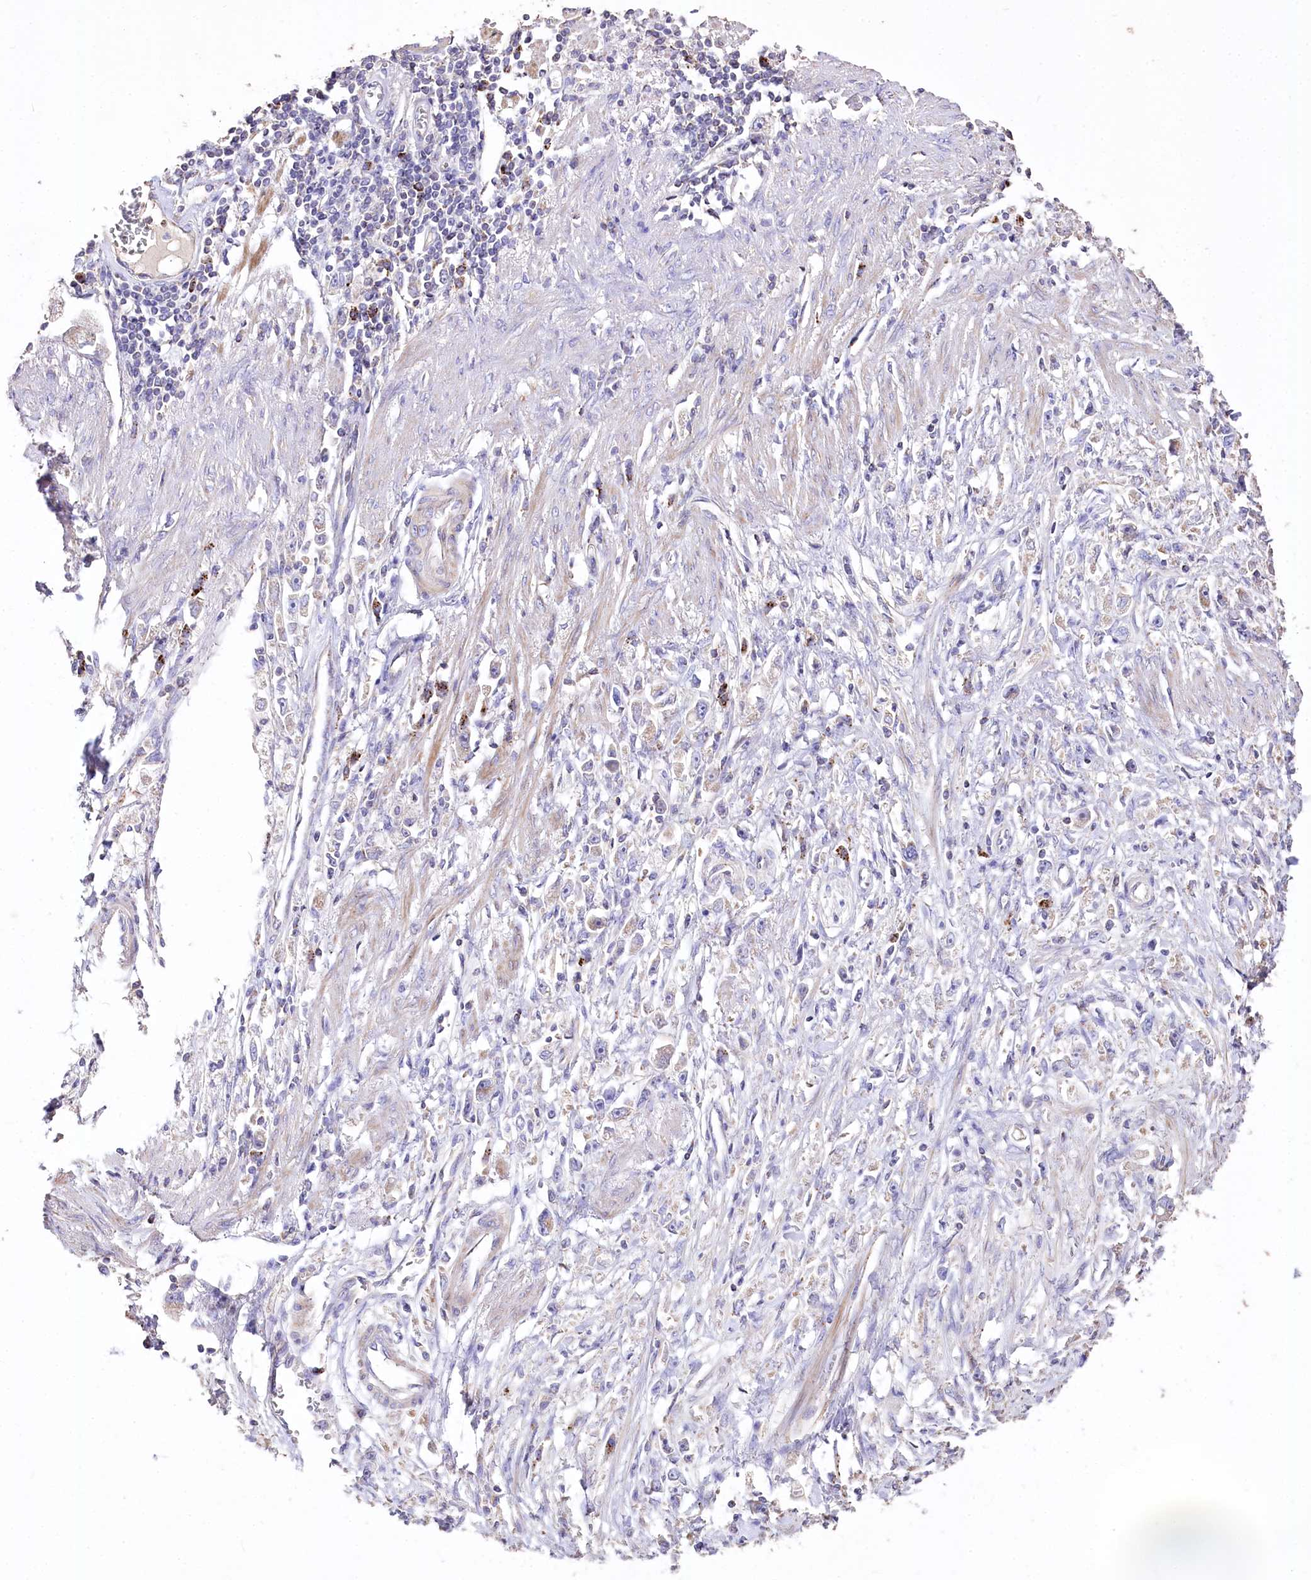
{"staining": {"intensity": "negative", "quantity": "none", "location": "none"}, "tissue": "stomach cancer", "cell_type": "Tumor cells", "image_type": "cancer", "snomed": [{"axis": "morphology", "description": "Adenocarcinoma, NOS"}, {"axis": "topography", "description": "Stomach"}], "caption": "There is no significant positivity in tumor cells of stomach cancer (adenocarcinoma).", "gene": "PTER", "patient": {"sex": "female", "age": 59}}